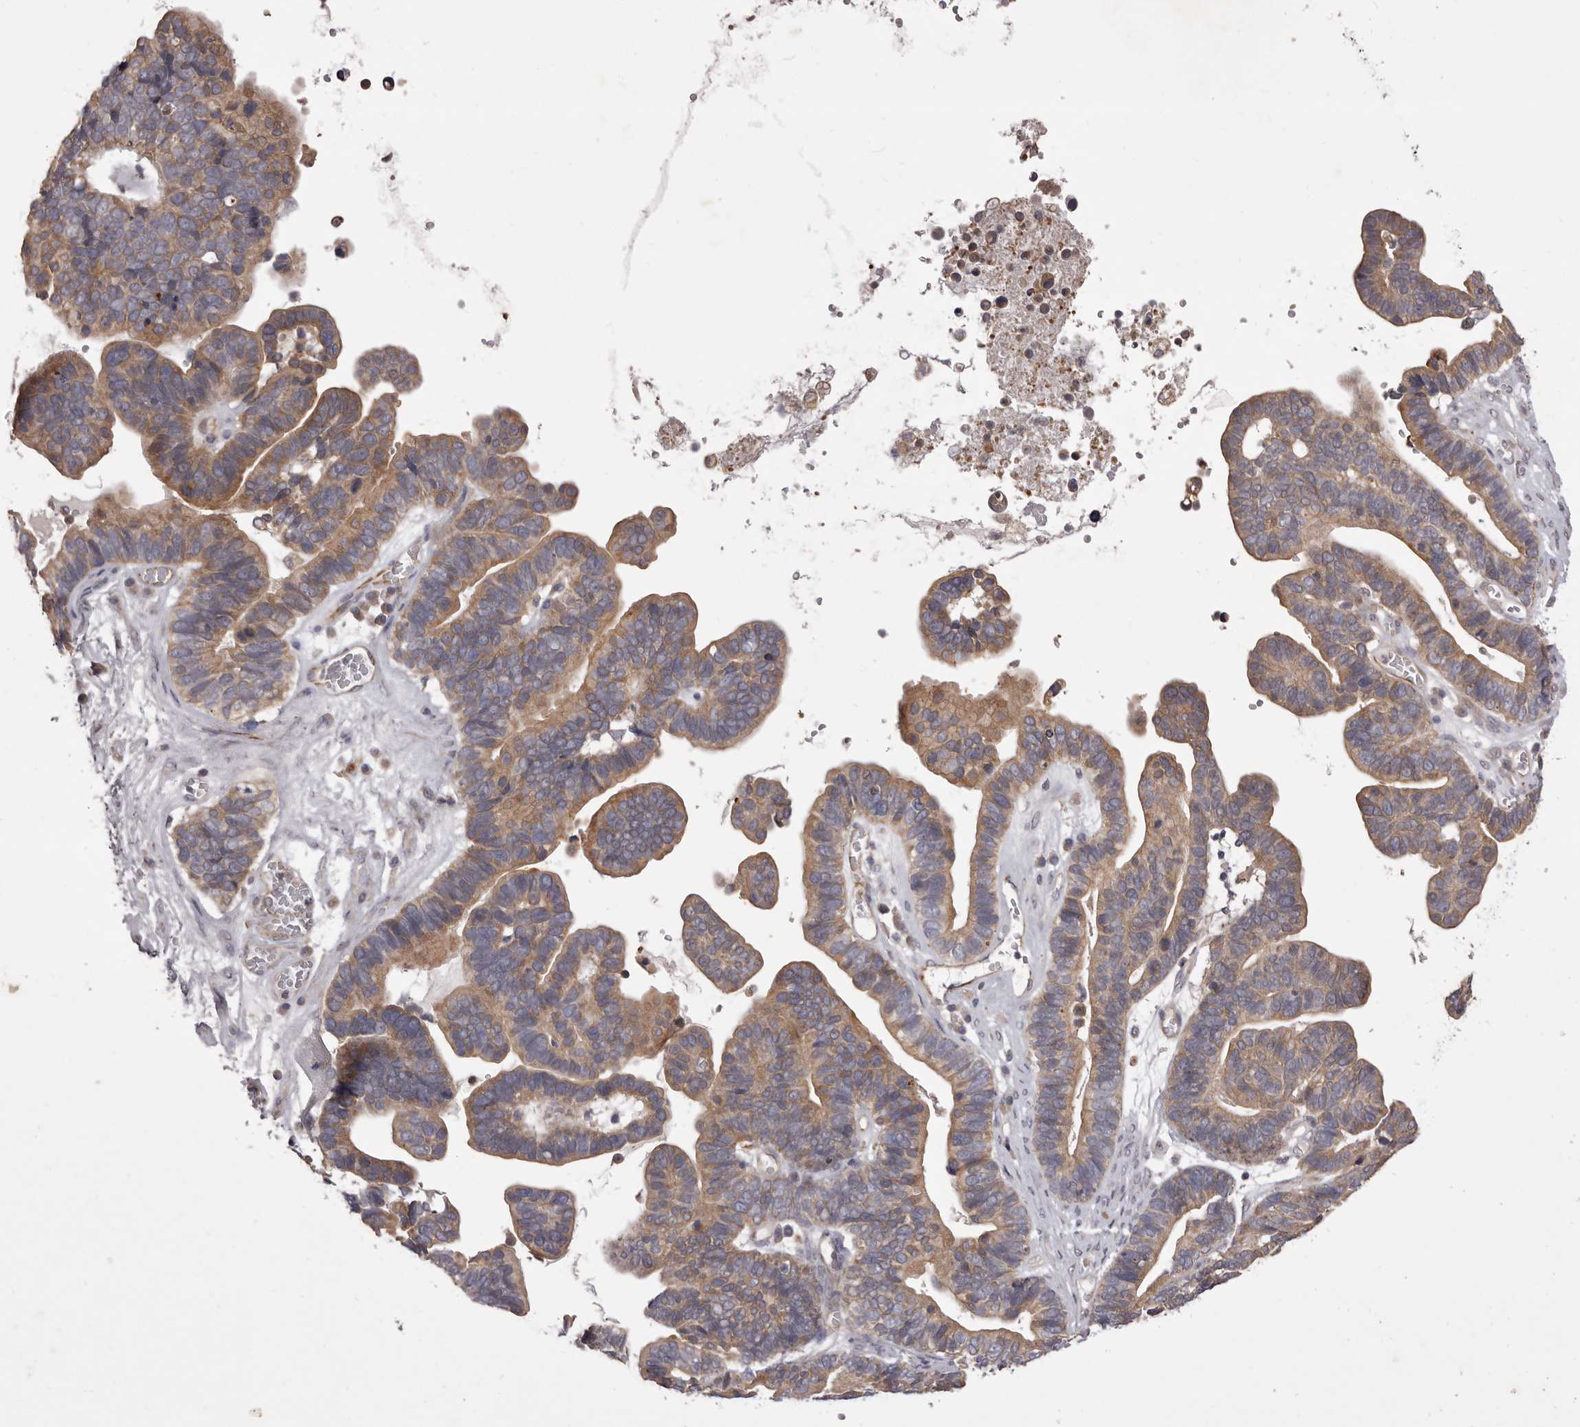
{"staining": {"intensity": "moderate", "quantity": ">75%", "location": "cytoplasmic/membranous"}, "tissue": "ovarian cancer", "cell_type": "Tumor cells", "image_type": "cancer", "snomed": [{"axis": "morphology", "description": "Cystadenocarcinoma, serous, NOS"}, {"axis": "topography", "description": "Ovary"}], "caption": "Moderate cytoplasmic/membranous expression is seen in about >75% of tumor cells in ovarian cancer (serous cystadenocarcinoma). The staining was performed using DAB to visualize the protein expression in brown, while the nuclei were stained in blue with hematoxylin (Magnification: 20x).", "gene": "PNRC1", "patient": {"sex": "female", "age": 56}}